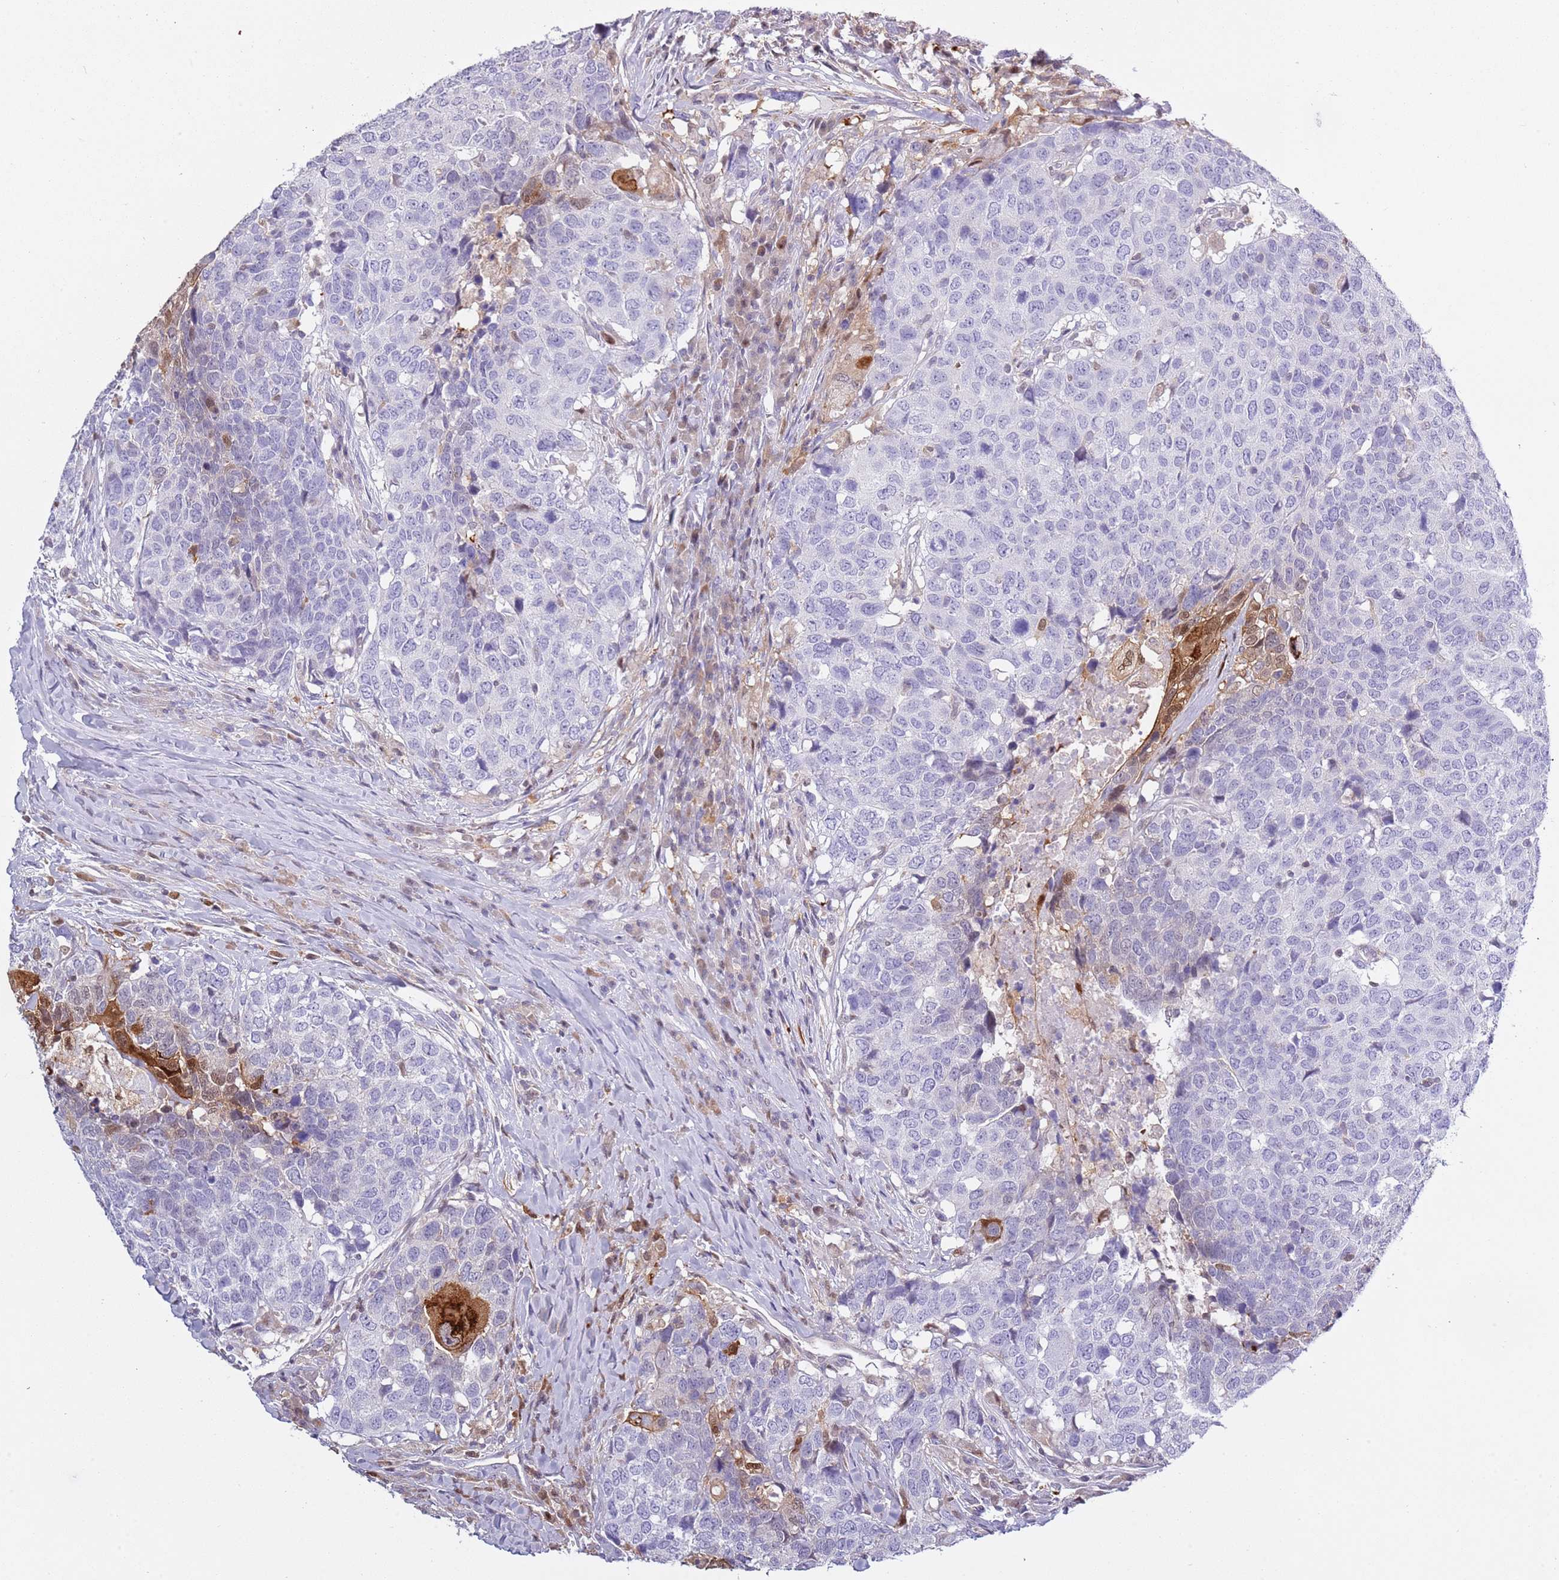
{"staining": {"intensity": "negative", "quantity": "none", "location": "none"}, "tissue": "head and neck cancer", "cell_type": "Tumor cells", "image_type": "cancer", "snomed": [{"axis": "morphology", "description": "Normal tissue, NOS"}, {"axis": "morphology", "description": "Squamous cell carcinoma, NOS"}, {"axis": "topography", "description": "Skeletal muscle"}, {"axis": "topography", "description": "Vascular tissue"}, {"axis": "topography", "description": "Peripheral nerve tissue"}, {"axis": "topography", "description": "Head-Neck"}], "caption": "The histopathology image exhibits no significant staining in tumor cells of squamous cell carcinoma (head and neck).", "gene": "NBPF6", "patient": {"sex": "male", "age": 66}}